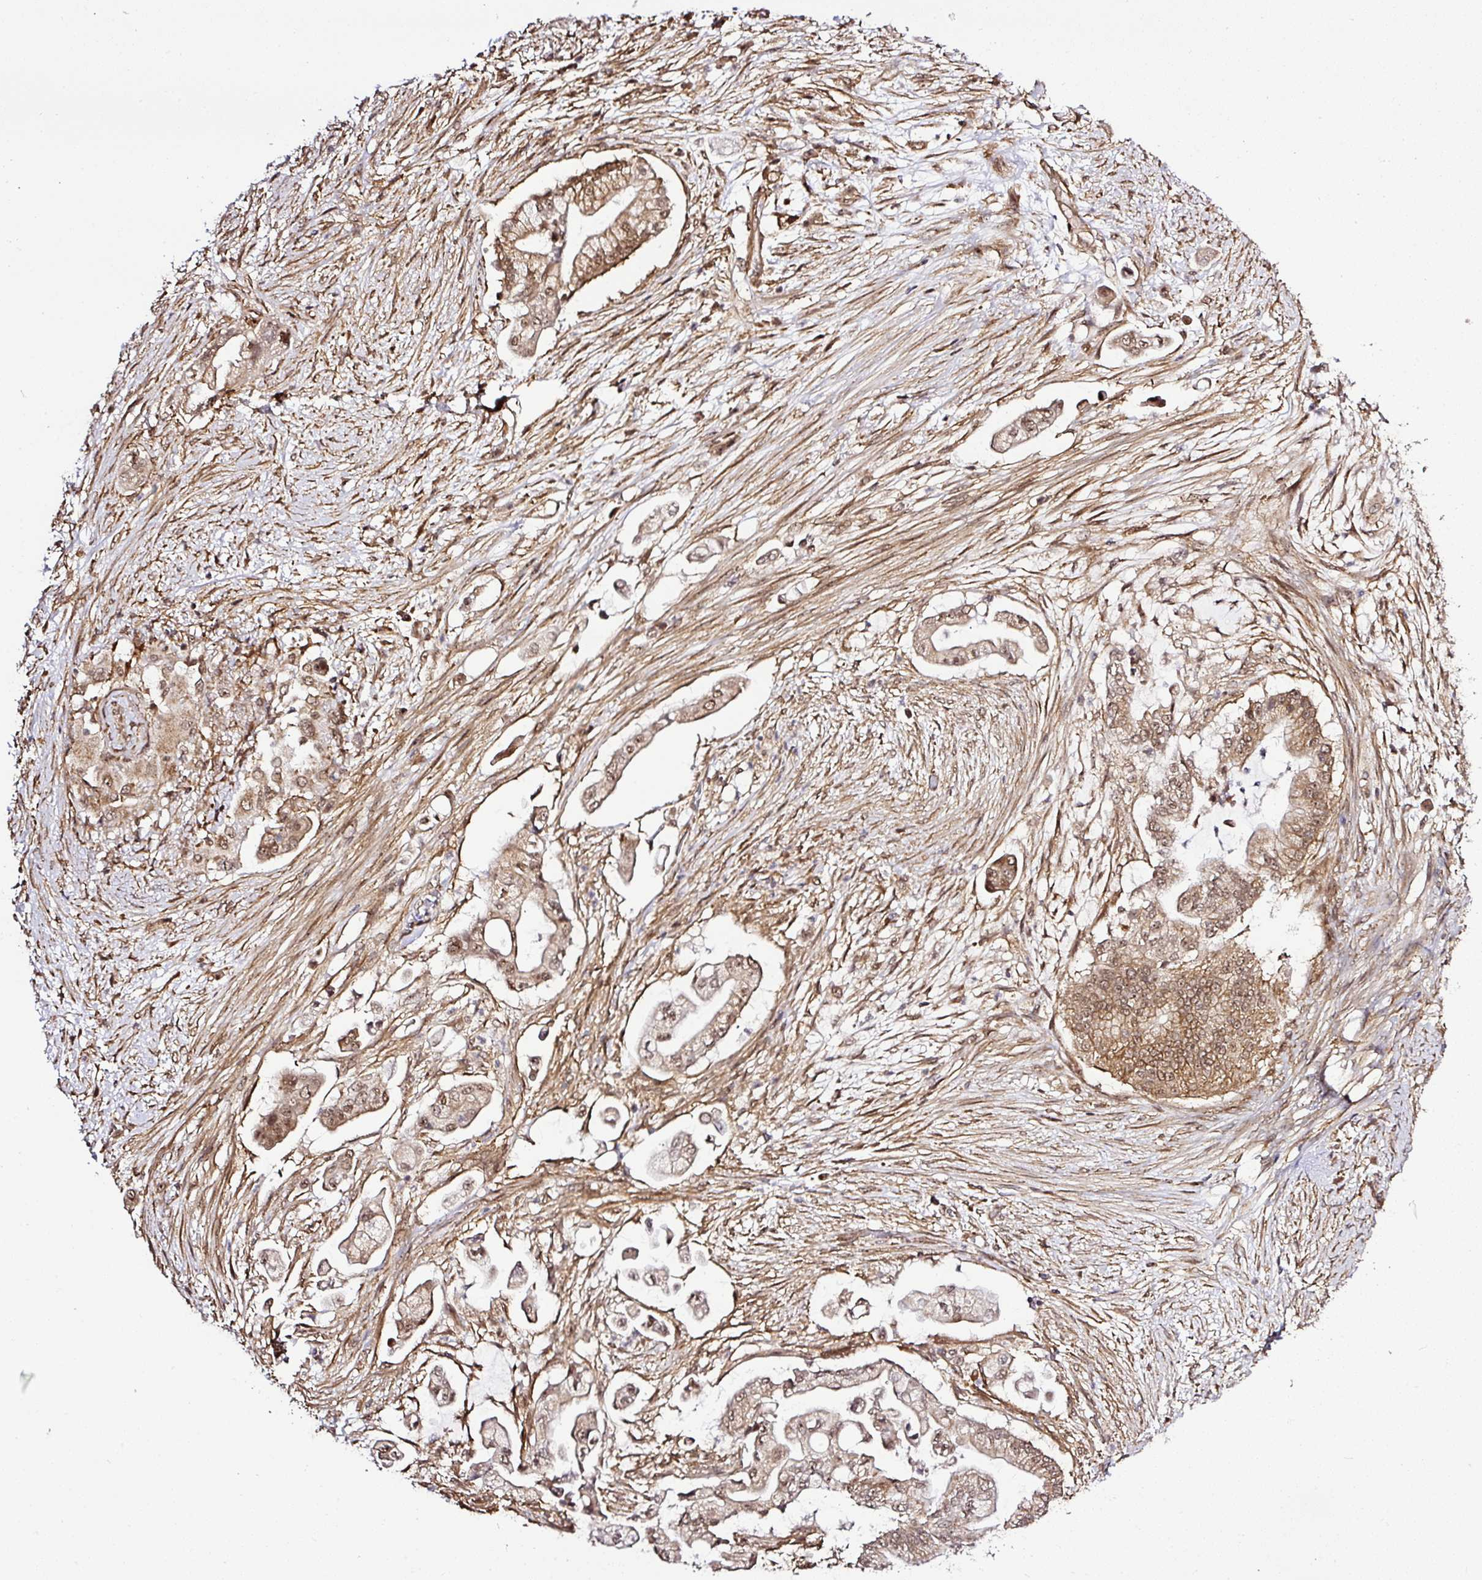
{"staining": {"intensity": "moderate", "quantity": ">75%", "location": "cytoplasmic/membranous,nuclear"}, "tissue": "pancreatic cancer", "cell_type": "Tumor cells", "image_type": "cancer", "snomed": [{"axis": "morphology", "description": "Adenocarcinoma, NOS"}, {"axis": "topography", "description": "Pancreas"}], "caption": "The micrograph exhibits immunohistochemical staining of pancreatic adenocarcinoma. There is moderate cytoplasmic/membranous and nuclear positivity is identified in about >75% of tumor cells.", "gene": "FAM153A", "patient": {"sex": "female", "age": 69}}